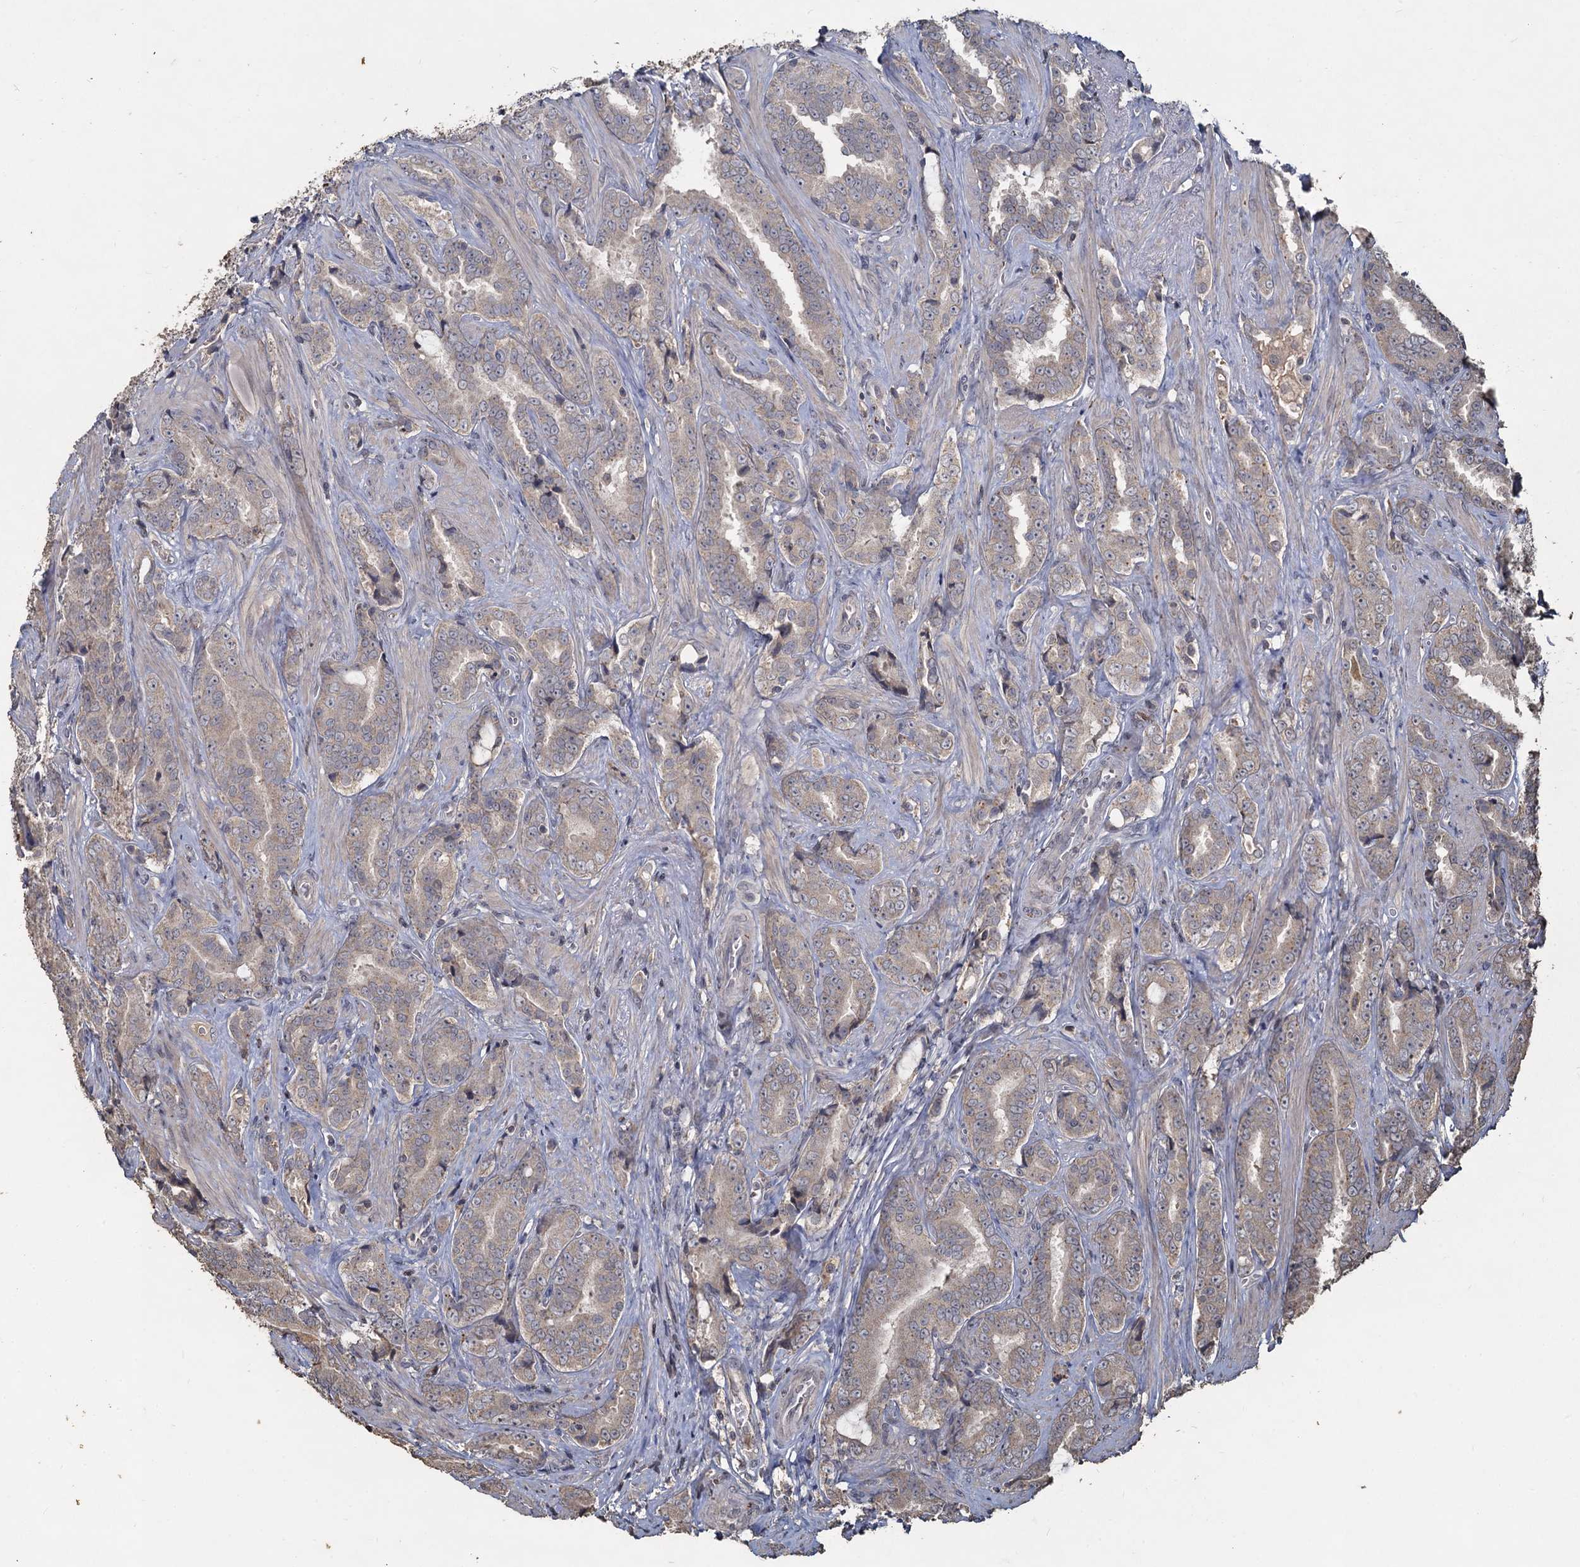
{"staining": {"intensity": "weak", "quantity": "<25%", "location": "cytoplasmic/membranous"}, "tissue": "prostate cancer", "cell_type": "Tumor cells", "image_type": "cancer", "snomed": [{"axis": "morphology", "description": "Adenocarcinoma, High grade"}, {"axis": "topography", "description": "Prostate and seminal vesicle, NOS"}], "caption": "Immunohistochemistry of human adenocarcinoma (high-grade) (prostate) shows no expression in tumor cells.", "gene": "CCDC61", "patient": {"sex": "male", "age": 67}}